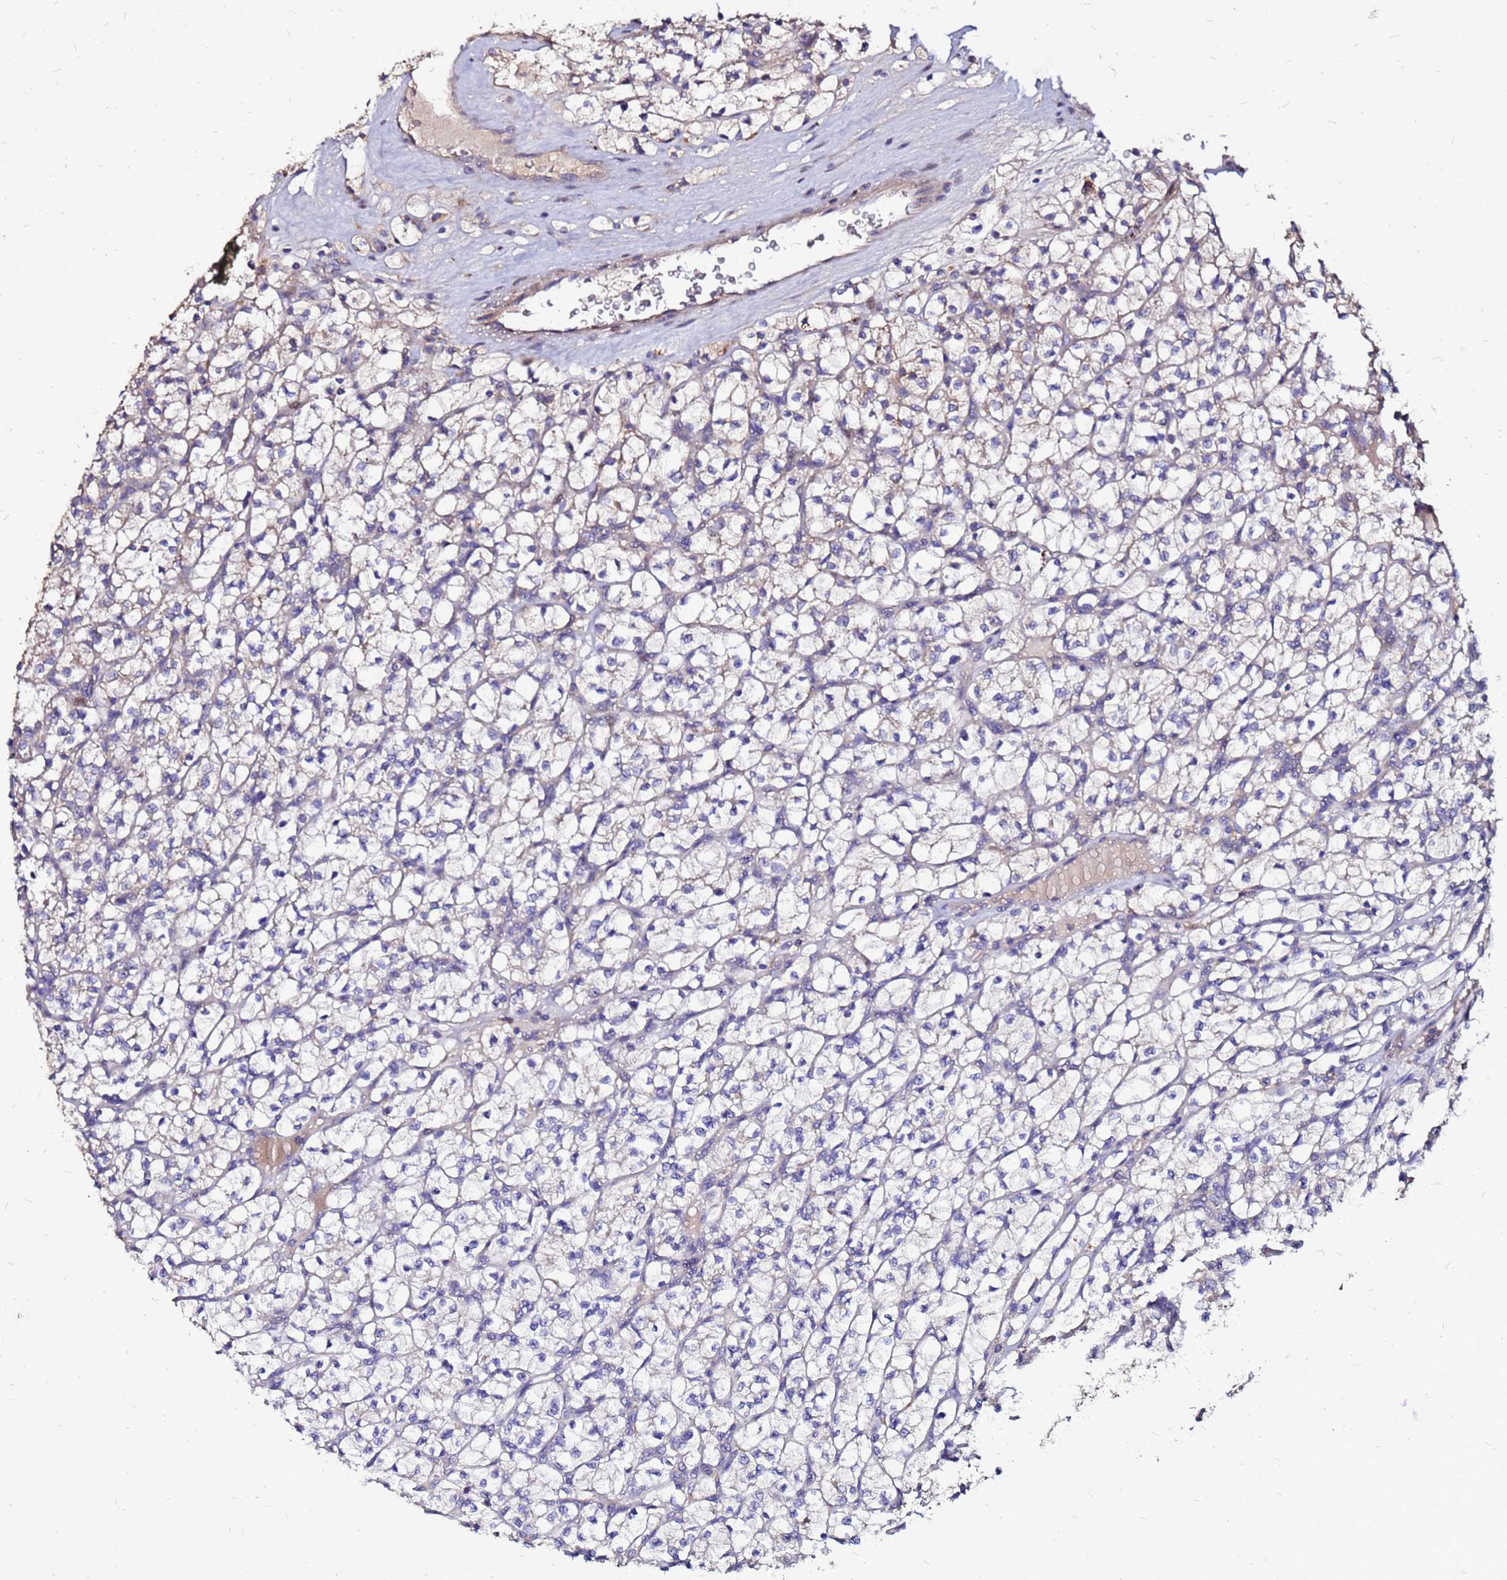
{"staining": {"intensity": "negative", "quantity": "none", "location": "none"}, "tissue": "renal cancer", "cell_type": "Tumor cells", "image_type": "cancer", "snomed": [{"axis": "morphology", "description": "Adenocarcinoma, NOS"}, {"axis": "topography", "description": "Kidney"}], "caption": "High power microscopy micrograph of an immunohistochemistry histopathology image of adenocarcinoma (renal), revealing no significant staining in tumor cells.", "gene": "ARHGEF5", "patient": {"sex": "female", "age": 64}}